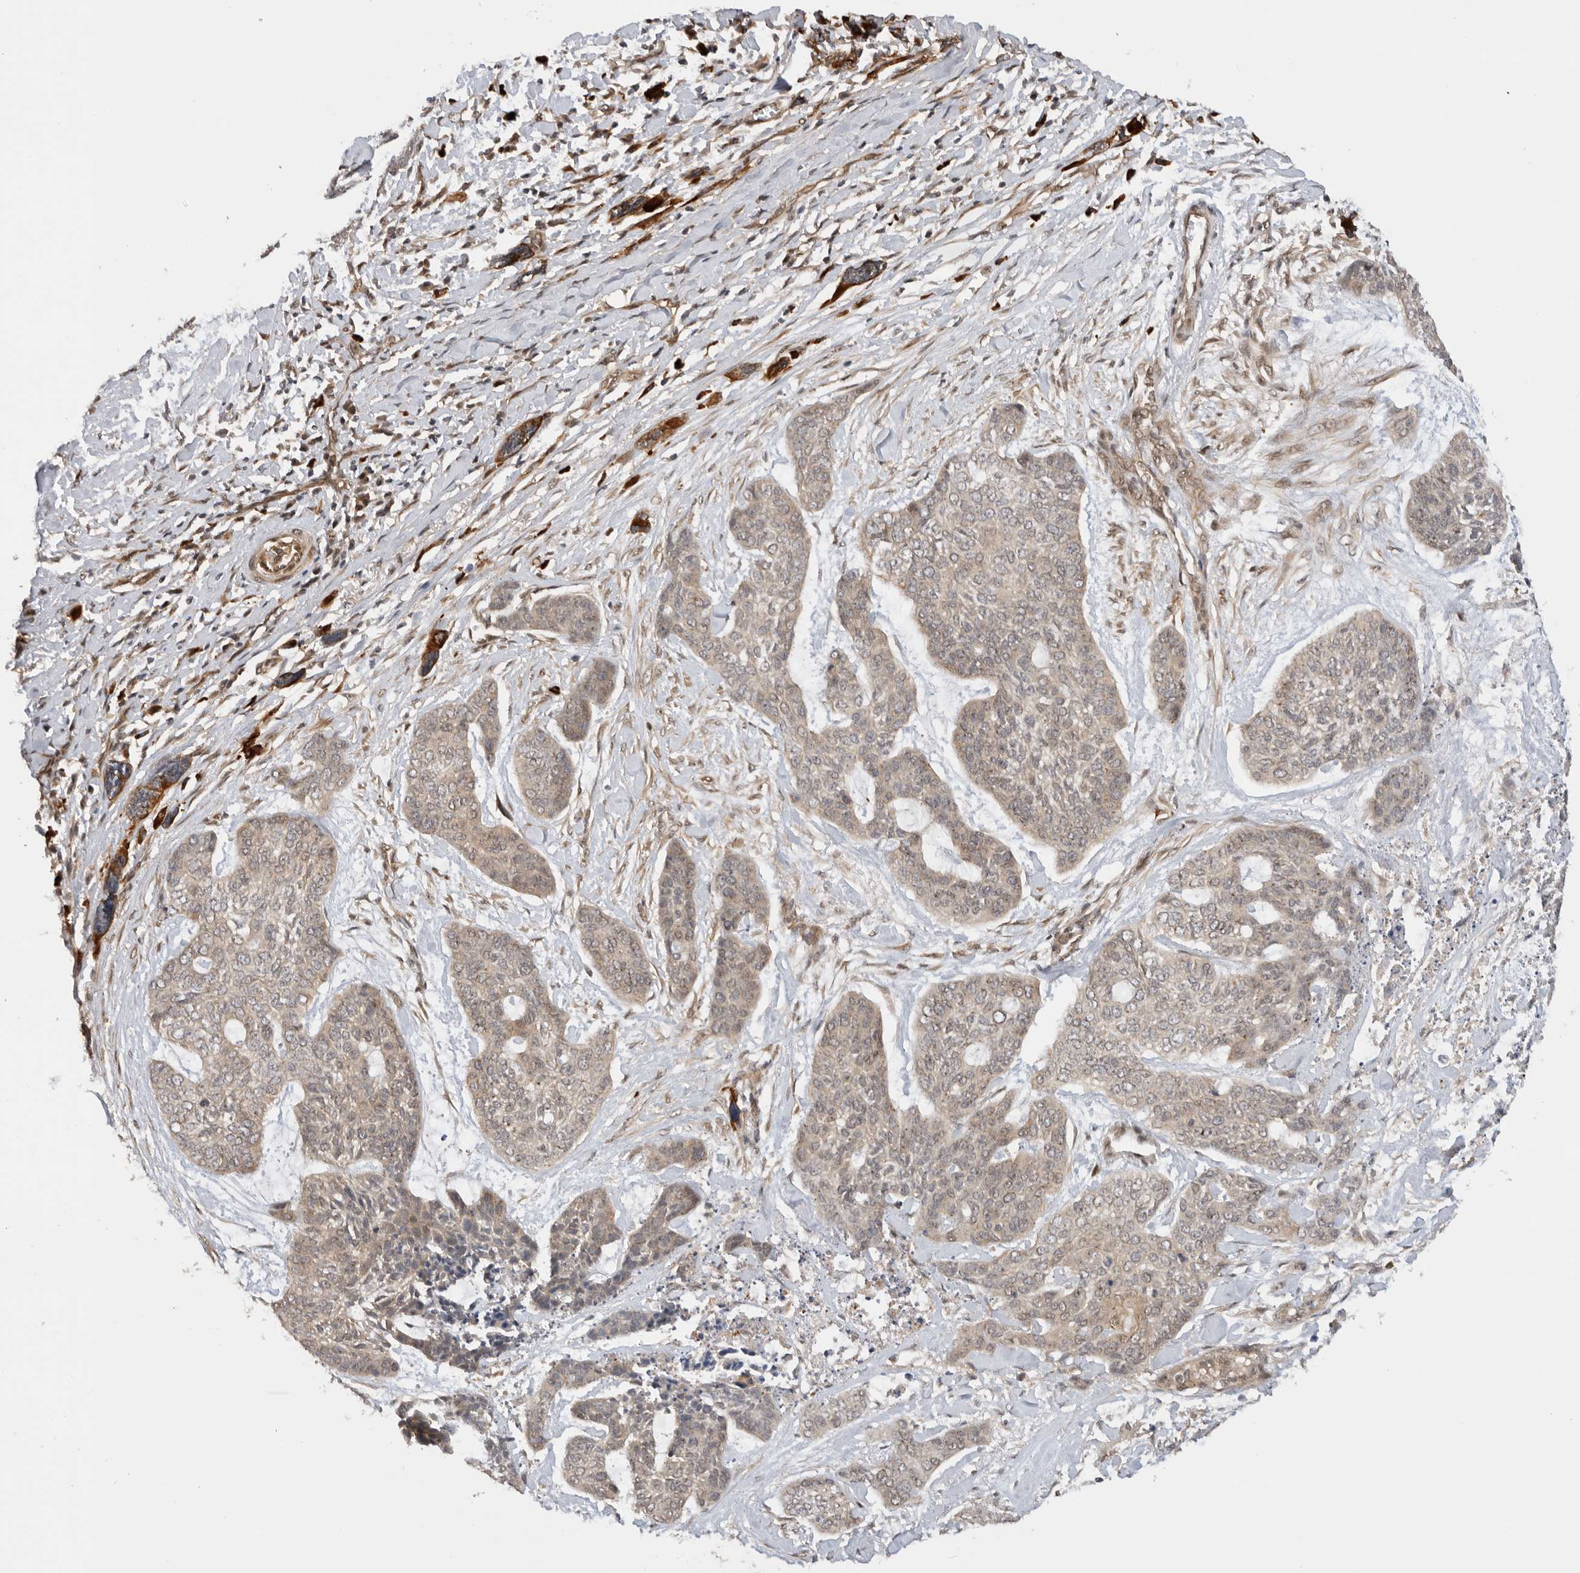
{"staining": {"intensity": "weak", "quantity": "<25%", "location": "nuclear"}, "tissue": "skin cancer", "cell_type": "Tumor cells", "image_type": "cancer", "snomed": [{"axis": "morphology", "description": "Basal cell carcinoma"}, {"axis": "topography", "description": "Skin"}], "caption": "Photomicrograph shows no protein expression in tumor cells of basal cell carcinoma (skin) tissue.", "gene": "DCAF8", "patient": {"sex": "female", "age": 64}}